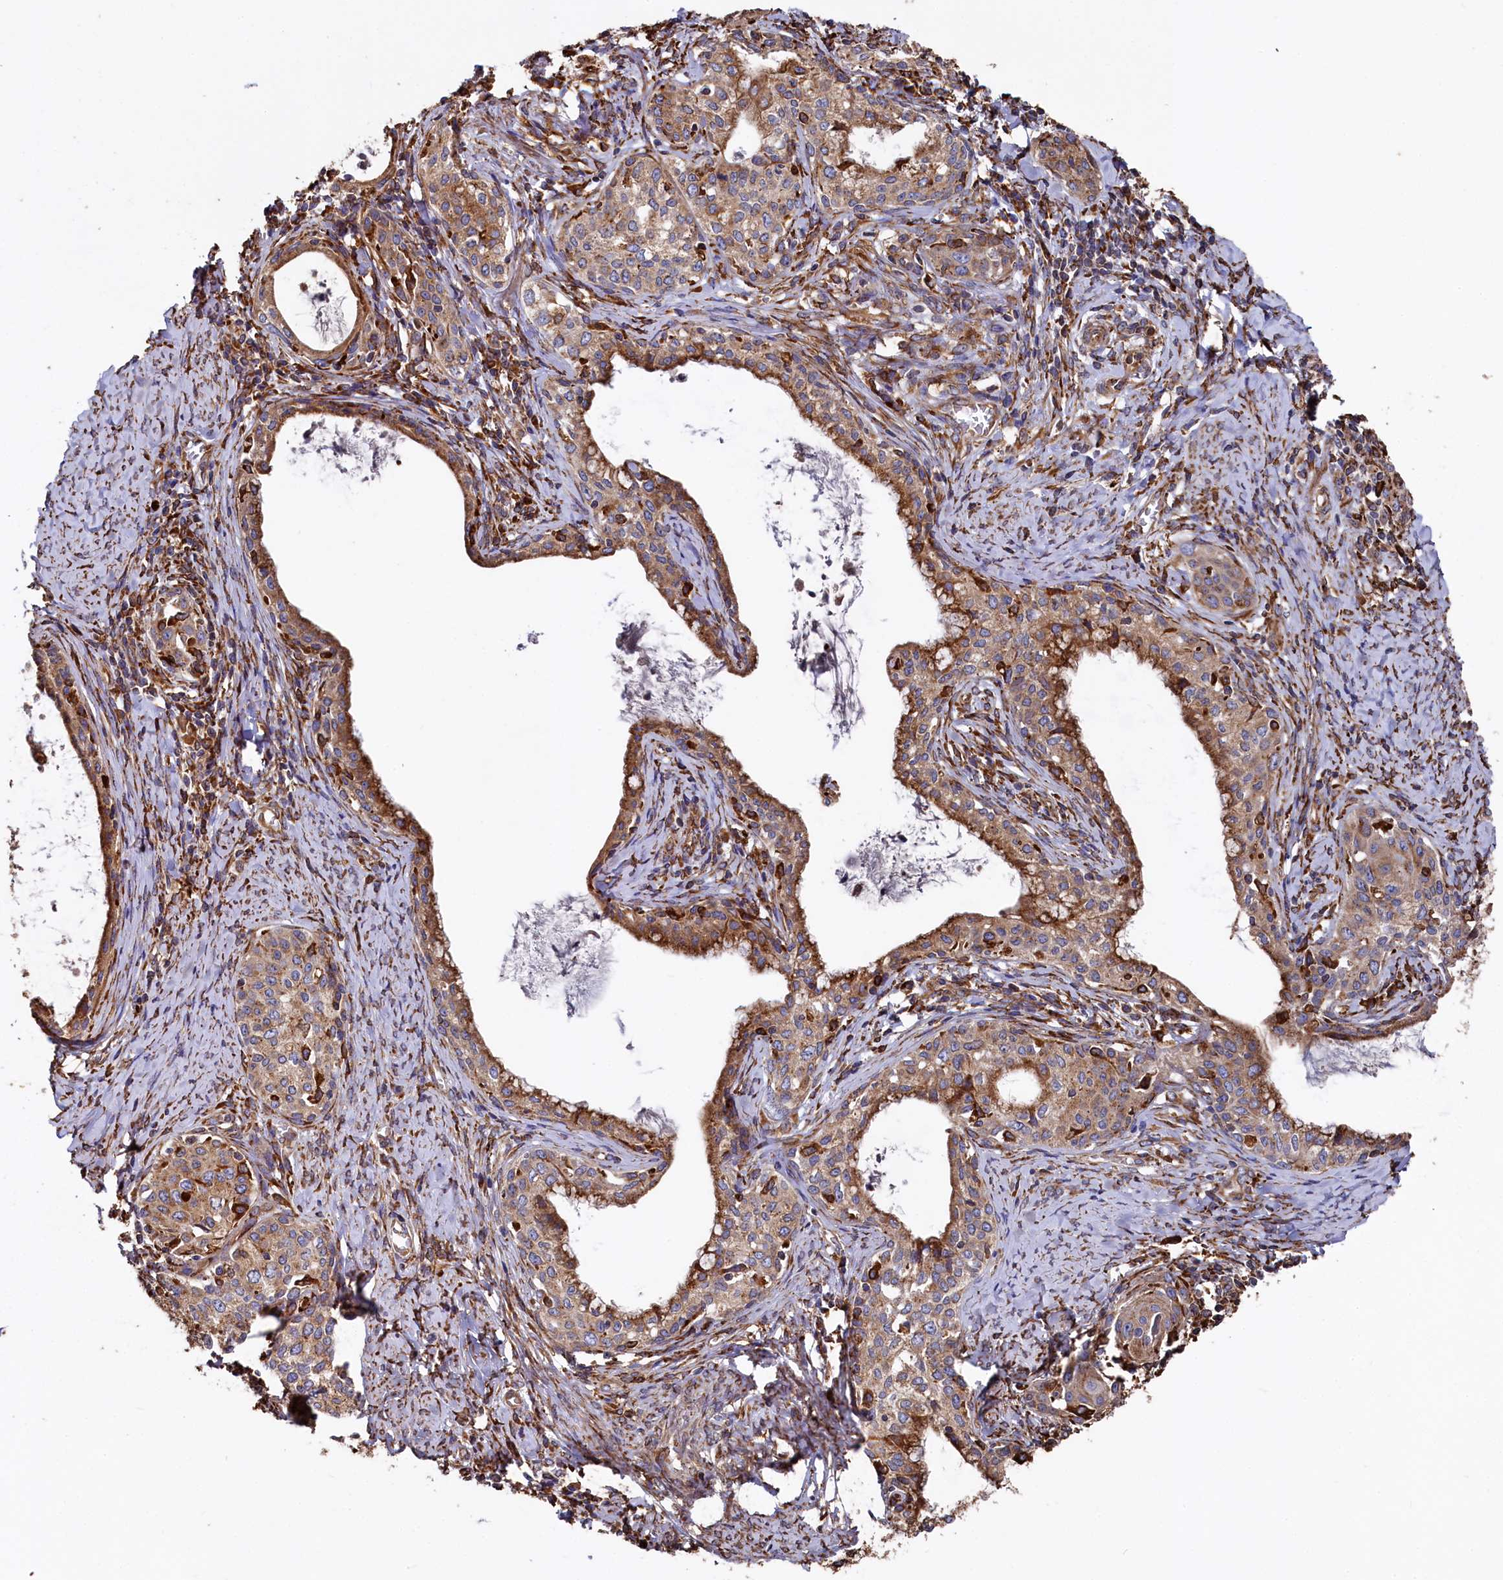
{"staining": {"intensity": "moderate", "quantity": ">75%", "location": "cytoplasmic/membranous"}, "tissue": "cervical cancer", "cell_type": "Tumor cells", "image_type": "cancer", "snomed": [{"axis": "morphology", "description": "Squamous cell carcinoma, NOS"}, {"axis": "morphology", "description": "Adenocarcinoma, NOS"}, {"axis": "topography", "description": "Cervix"}], "caption": "An immunohistochemistry (IHC) image of tumor tissue is shown. Protein staining in brown shows moderate cytoplasmic/membranous positivity in squamous cell carcinoma (cervical) within tumor cells.", "gene": "NEURL1B", "patient": {"sex": "female", "age": 52}}